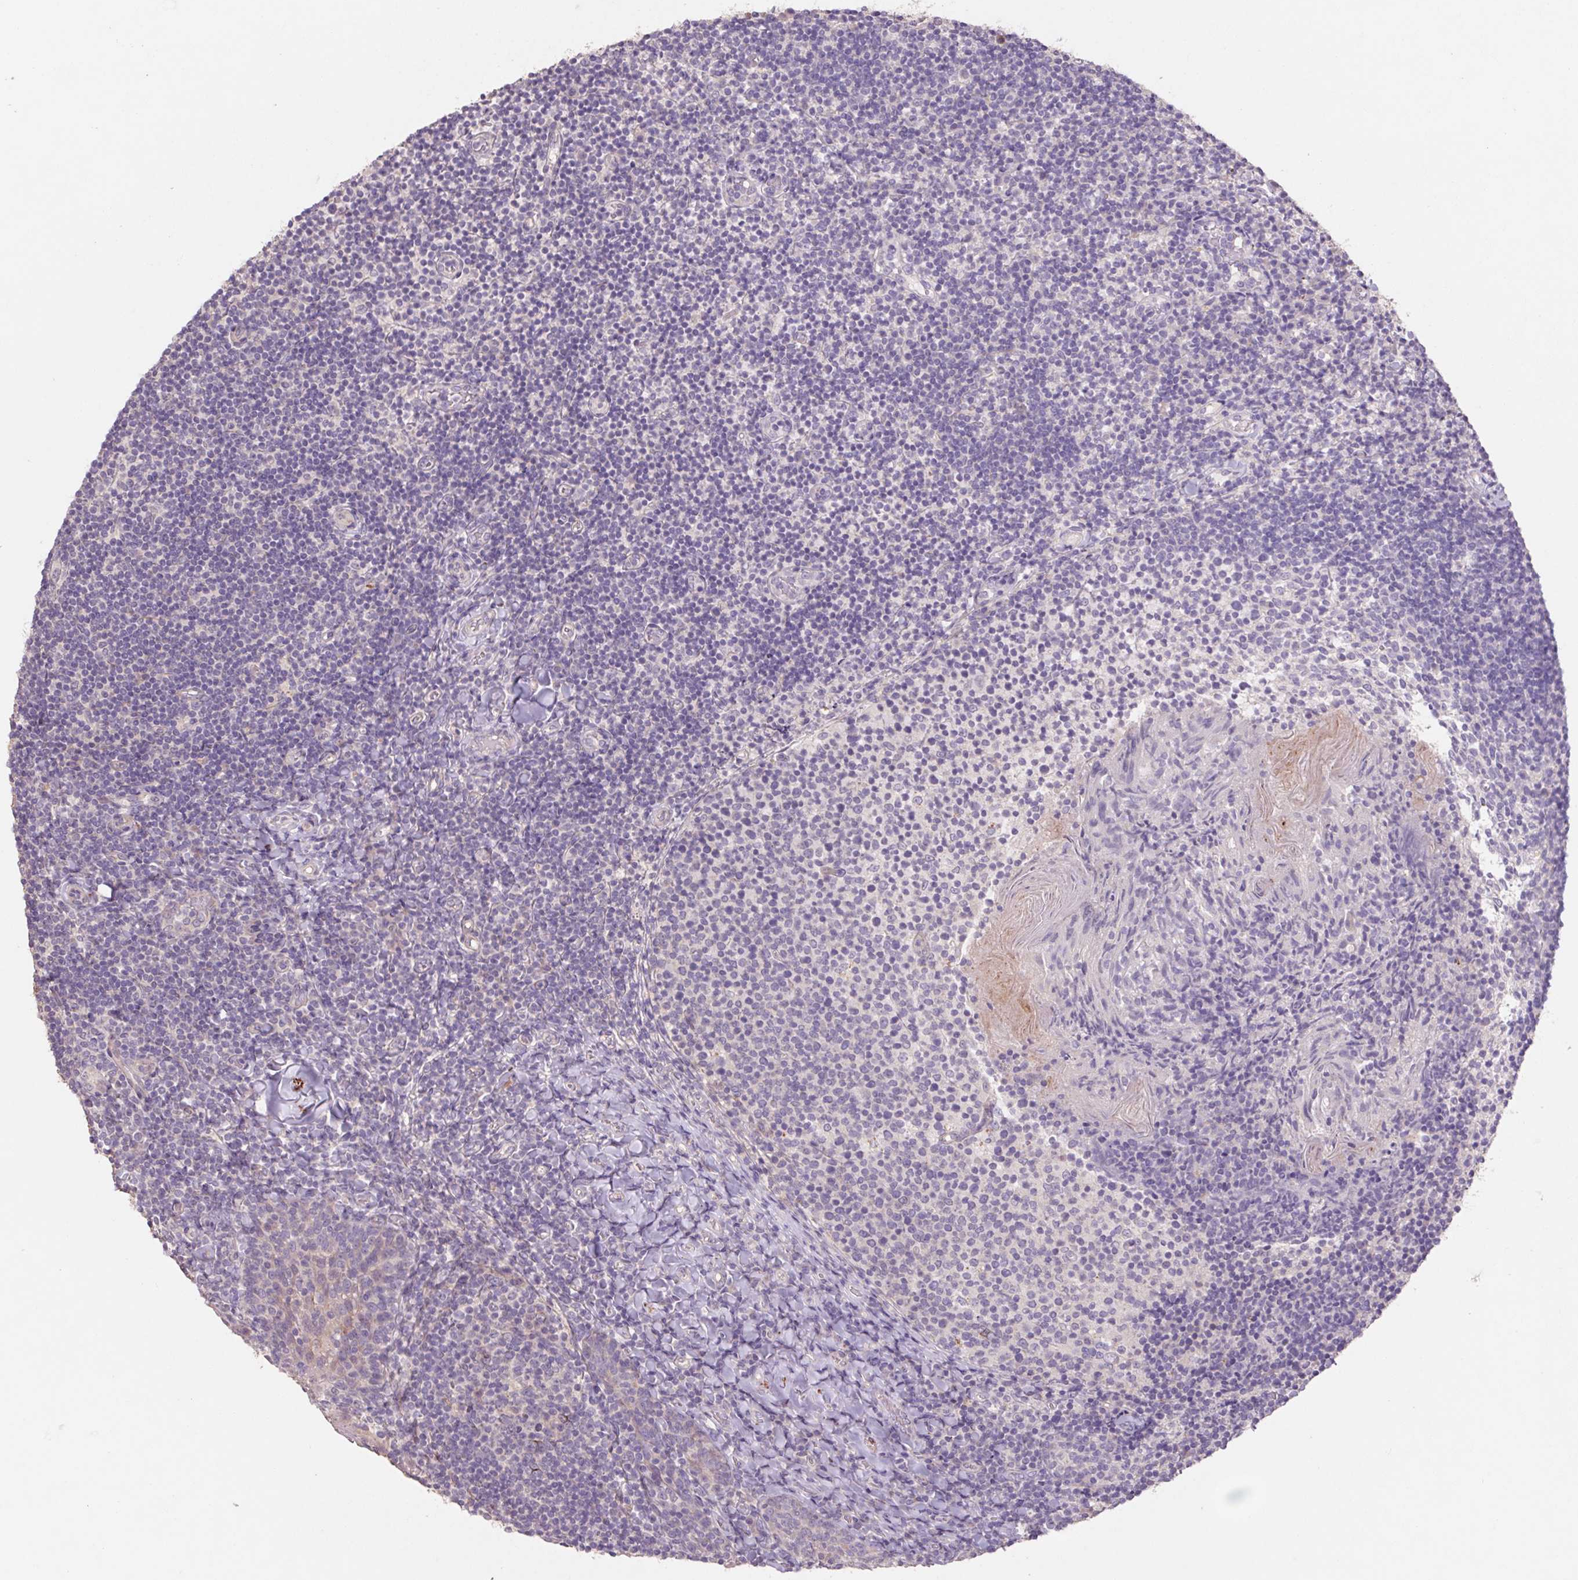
{"staining": {"intensity": "negative", "quantity": "none", "location": "none"}, "tissue": "tonsil", "cell_type": "Non-germinal center cells", "image_type": "normal", "snomed": [{"axis": "morphology", "description": "Normal tissue, NOS"}, {"axis": "topography", "description": "Tonsil"}], "caption": "Immunohistochemistry of unremarkable tonsil exhibits no expression in non-germinal center cells.", "gene": "GRM2", "patient": {"sex": "female", "age": 10}}